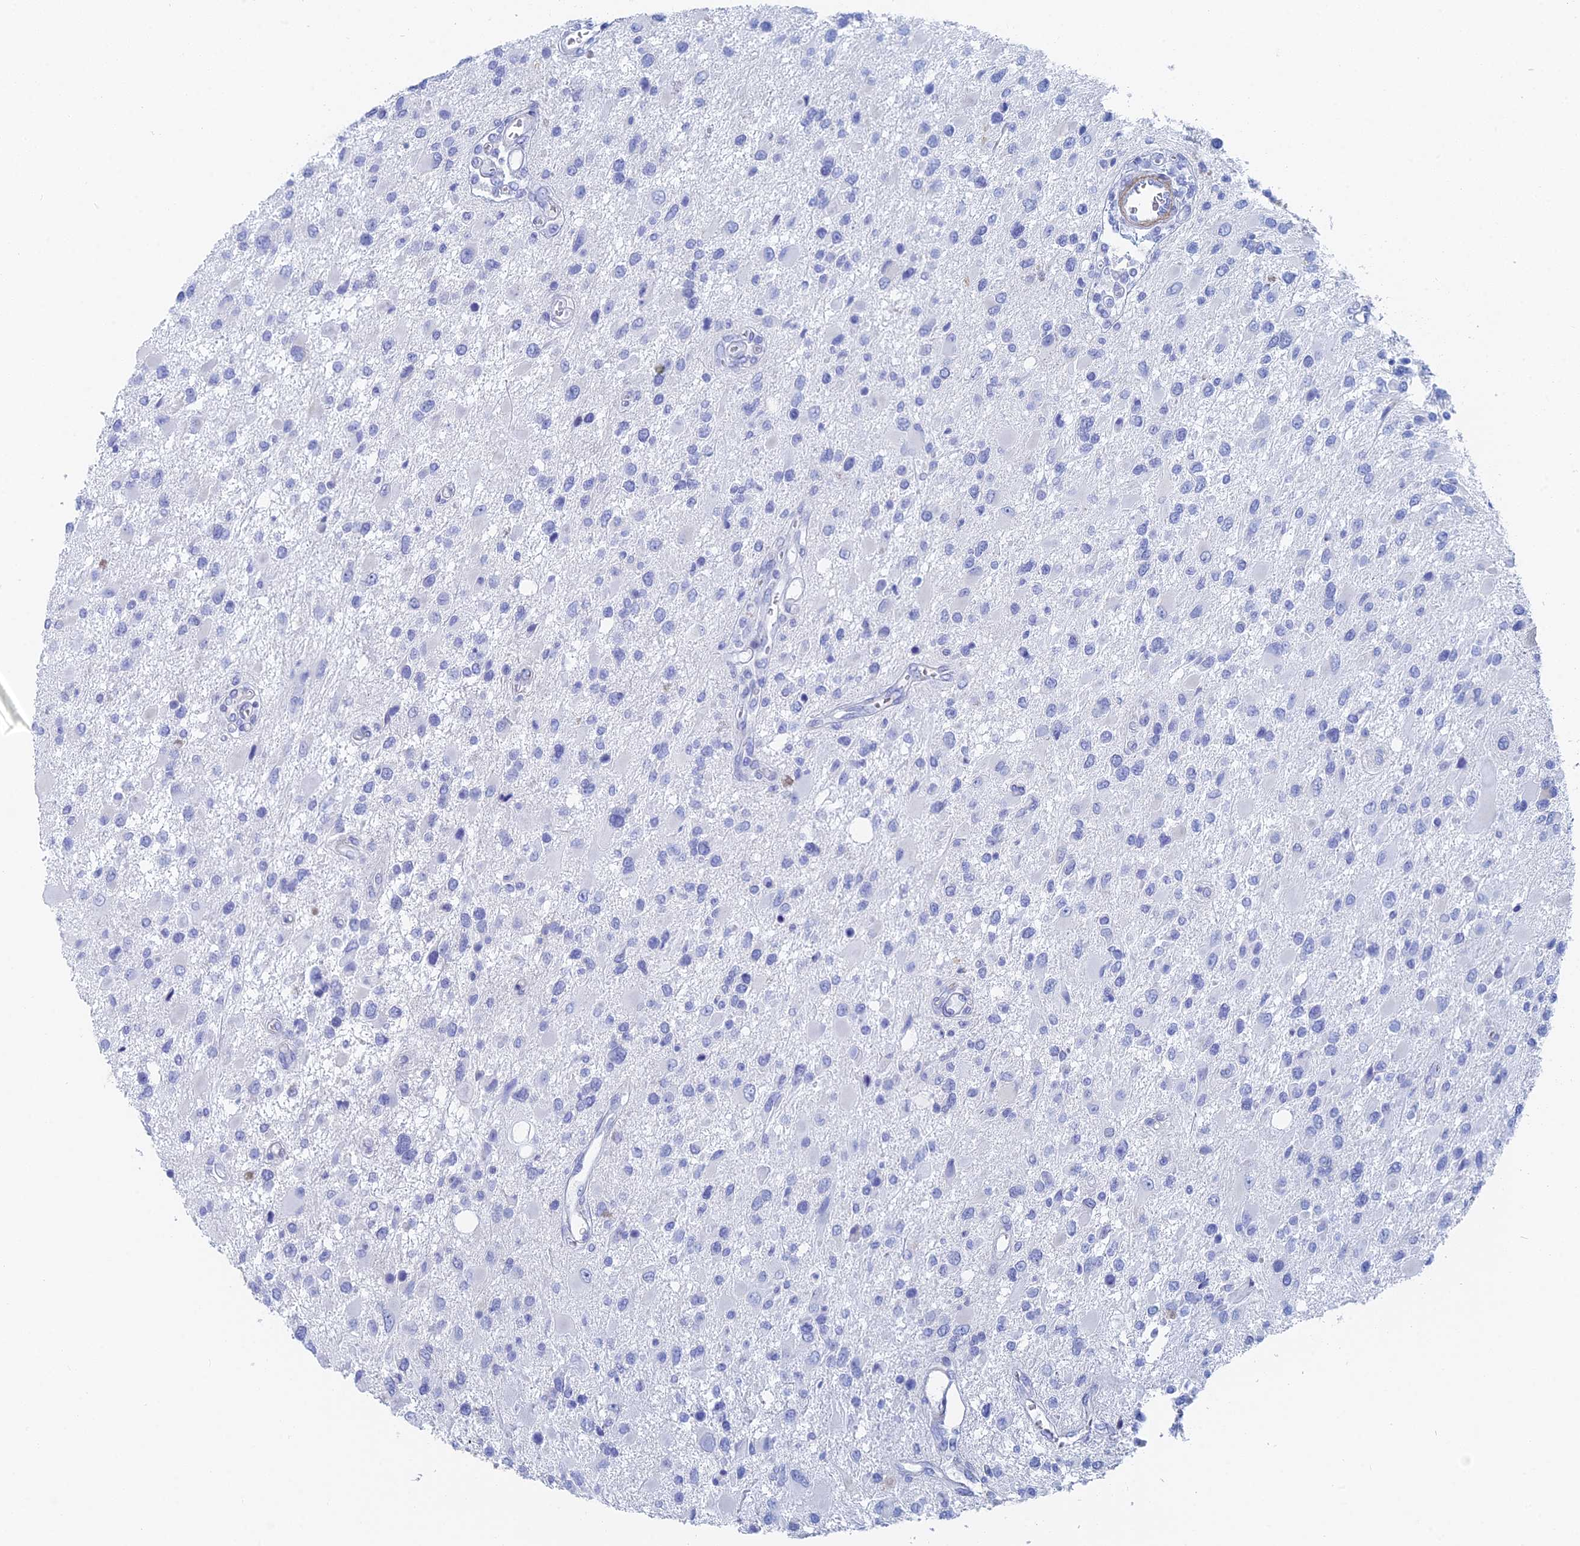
{"staining": {"intensity": "negative", "quantity": "none", "location": "none"}, "tissue": "glioma", "cell_type": "Tumor cells", "image_type": "cancer", "snomed": [{"axis": "morphology", "description": "Glioma, malignant, High grade"}, {"axis": "topography", "description": "Brain"}], "caption": "Tumor cells show no significant expression in malignant glioma (high-grade).", "gene": "KCNK18", "patient": {"sex": "male", "age": 53}}